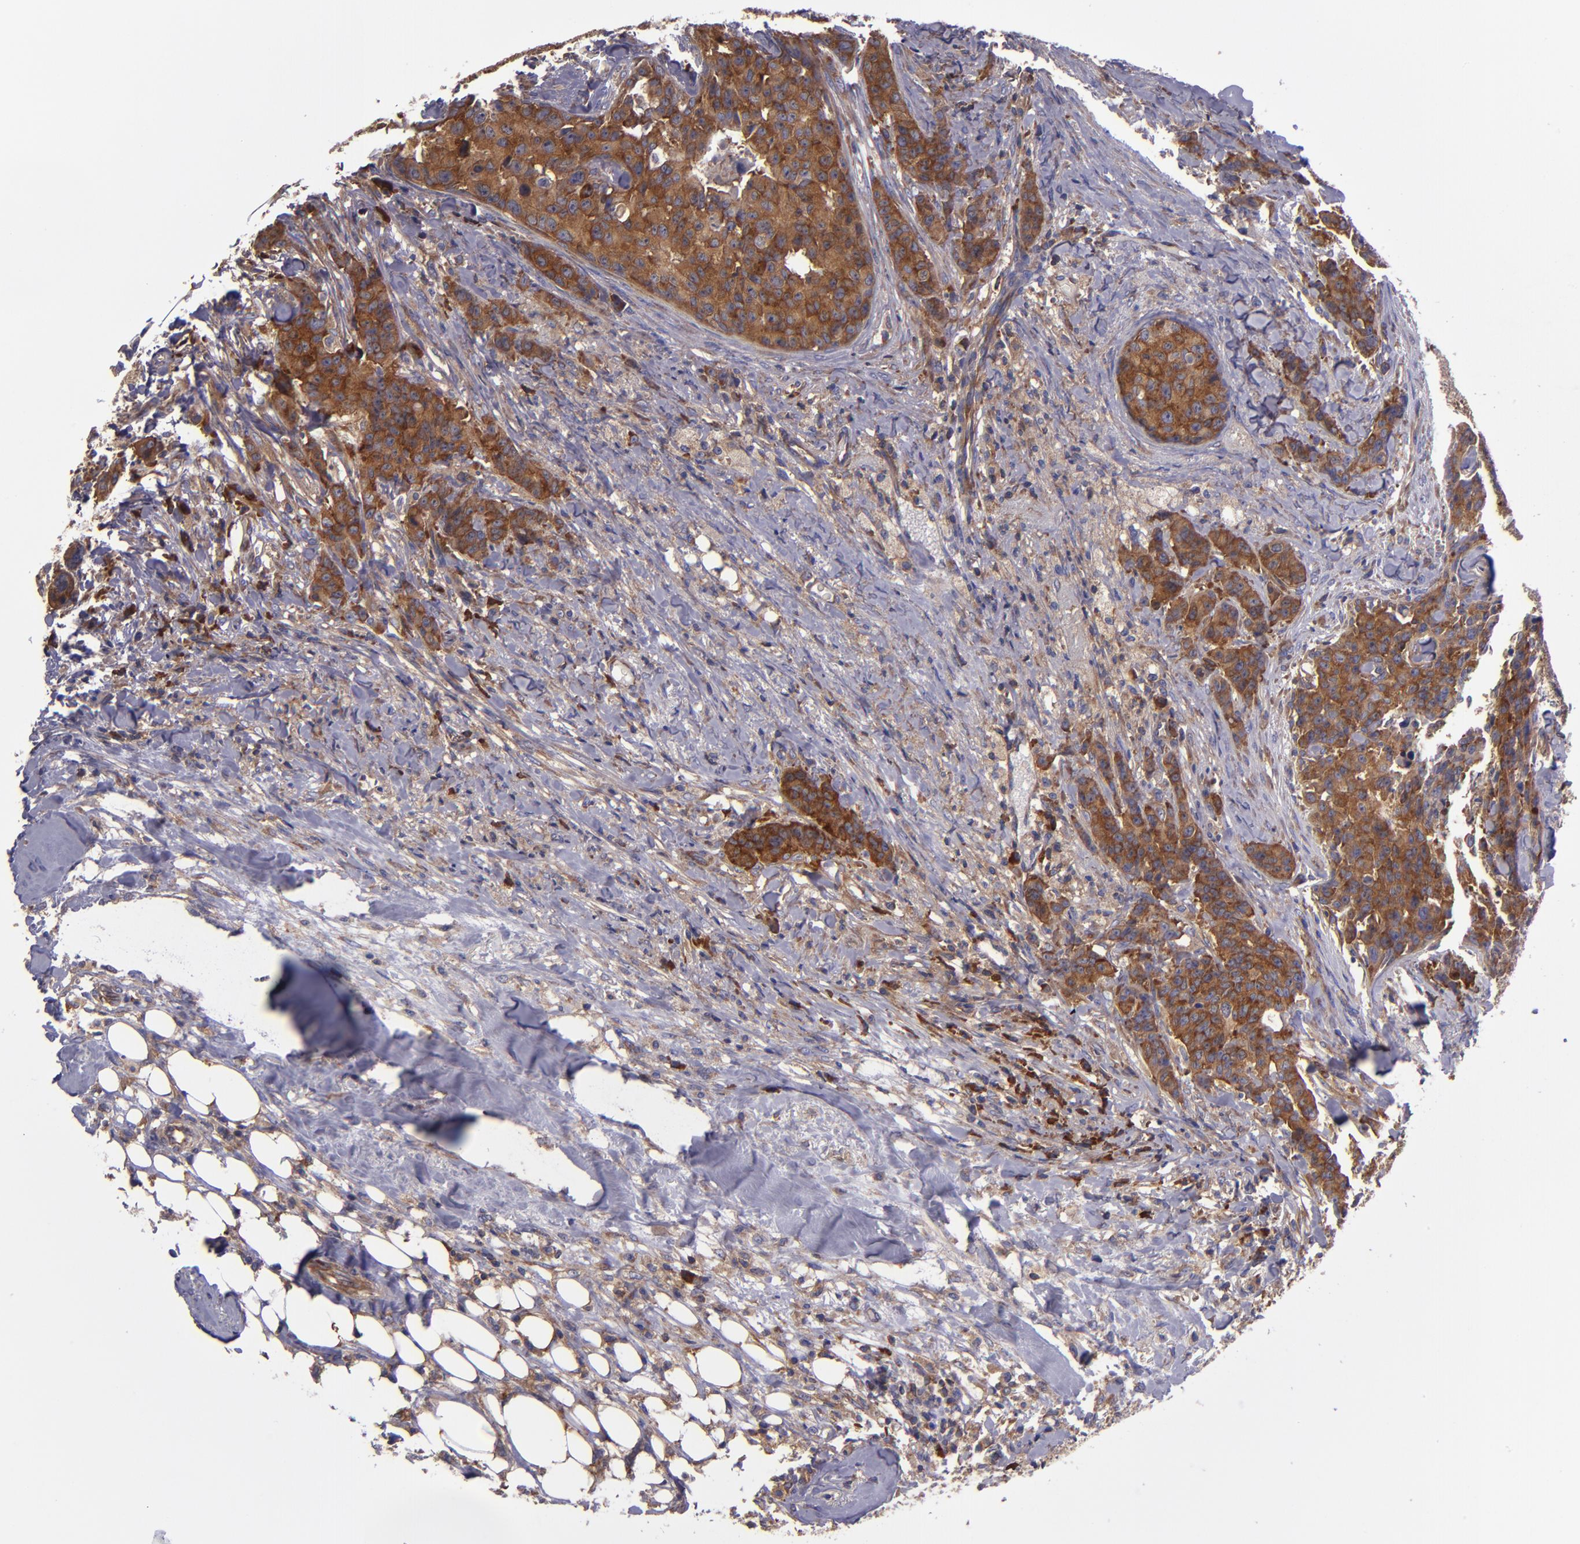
{"staining": {"intensity": "moderate", "quantity": ">75%", "location": "cytoplasmic/membranous"}, "tissue": "breast cancer", "cell_type": "Tumor cells", "image_type": "cancer", "snomed": [{"axis": "morphology", "description": "Duct carcinoma"}, {"axis": "topography", "description": "Breast"}], "caption": "Breast infiltrating ductal carcinoma tissue shows moderate cytoplasmic/membranous positivity in approximately >75% of tumor cells", "gene": "CARS1", "patient": {"sex": "female", "age": 40}}